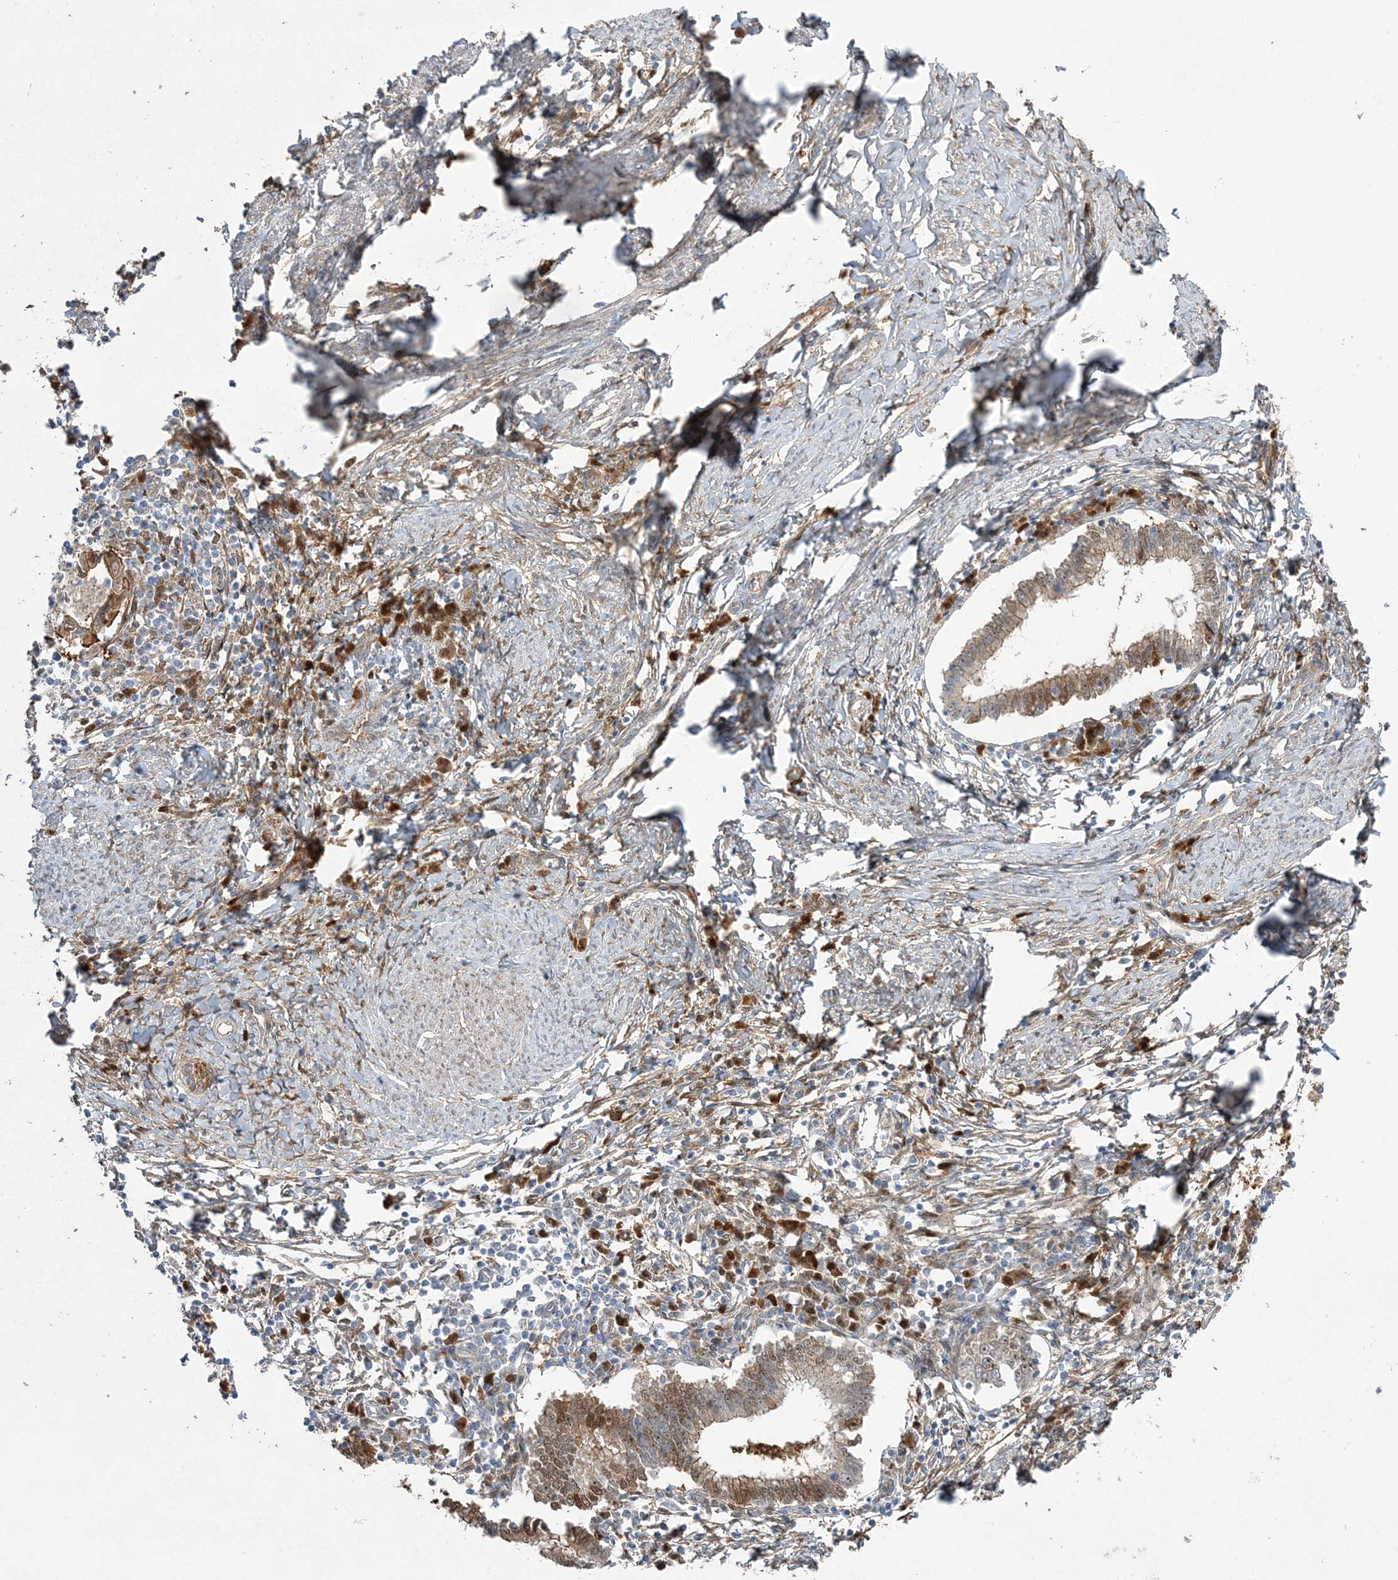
{"staining": {"intensity": "moderate", "quantity": ">75%", "location": "cytoplasmic/membranous,nuclear"}, "tissue": "cervical cancer", "cell_type": "Tumor cells", "image_type": "cancer", "snomed": [{"axis": "morphology", "description": "Adenocarcinoma, NOS"}, {"axis": "topography", "description": "Cervix"}], "caption": "This micrograph shows cervical adenocarcinoma stained with immunohistochemistry to label a protein in brown. The cytoplasmic/membranous and nuclear of tumor cells show moderate positivity for the protein. Nuclei are counter-stained blue.", "gene": "NPM3", "patient": {"sex": "female", "age": 36}}